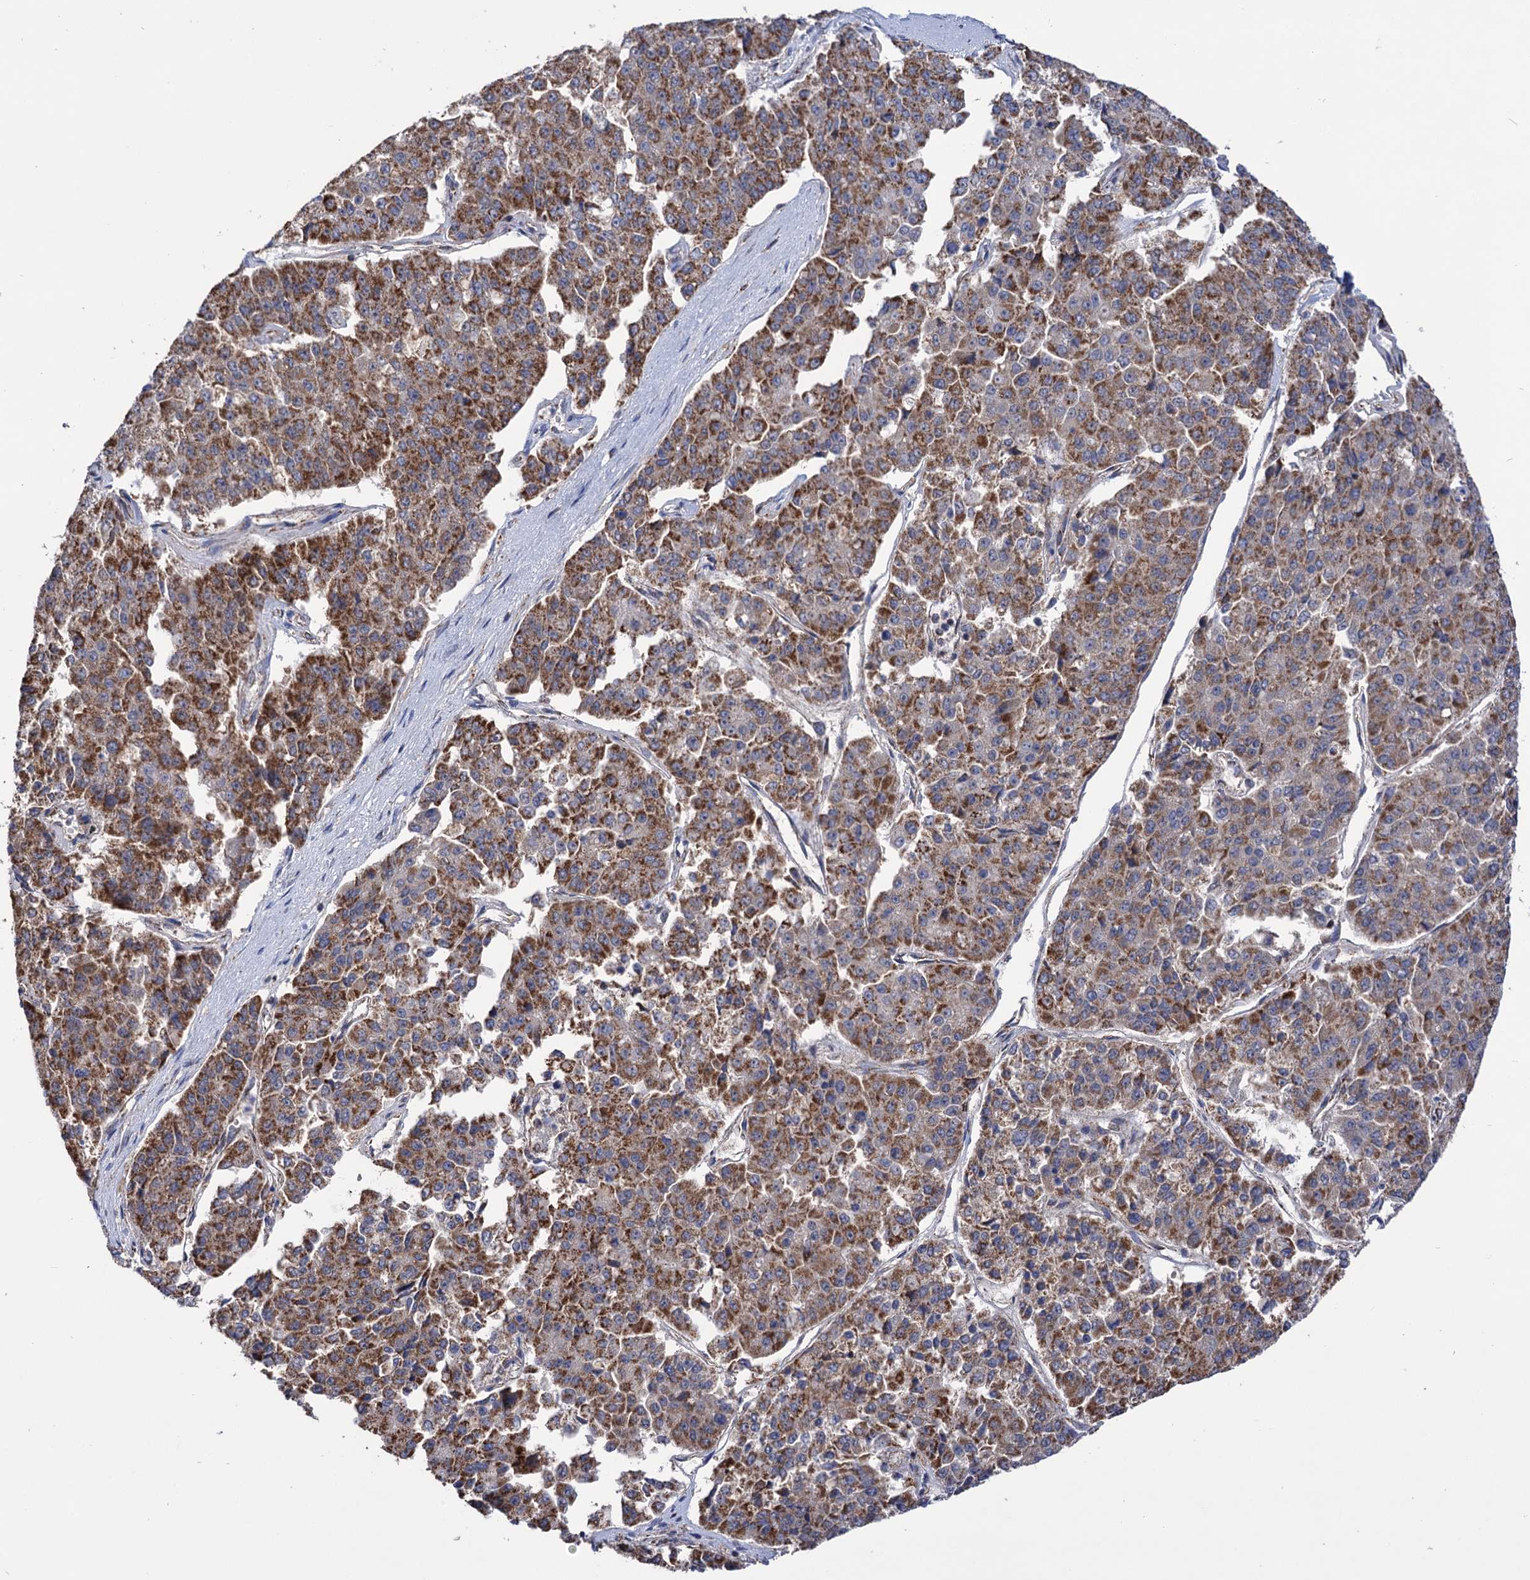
{"staining": {"intensity": "strong", "quantity": ">75%", "location": "cytoplasmic/membranous"}, "tissue": "pancreatic cancer", "cell_type": "Tumor cells", "image_type": "cancer", "snomed": [{"axis": "morphology", "description": "Adenocarcinoma, NOS"}, {"axis": "topography", "description": "Pancreas"}], "caption": "Immunohistochemistry (IHC) of adenocarcinoma (pancreatic) exhibits high levels of strong cytoplasmic/membranous staining in about >75% of tumor cells. Immunohistochemistry stains the protein of interest in brown and the nuclei are stained blue.", "gene": "ABHD10", "patient": {"sex": "male", "age": 50}}